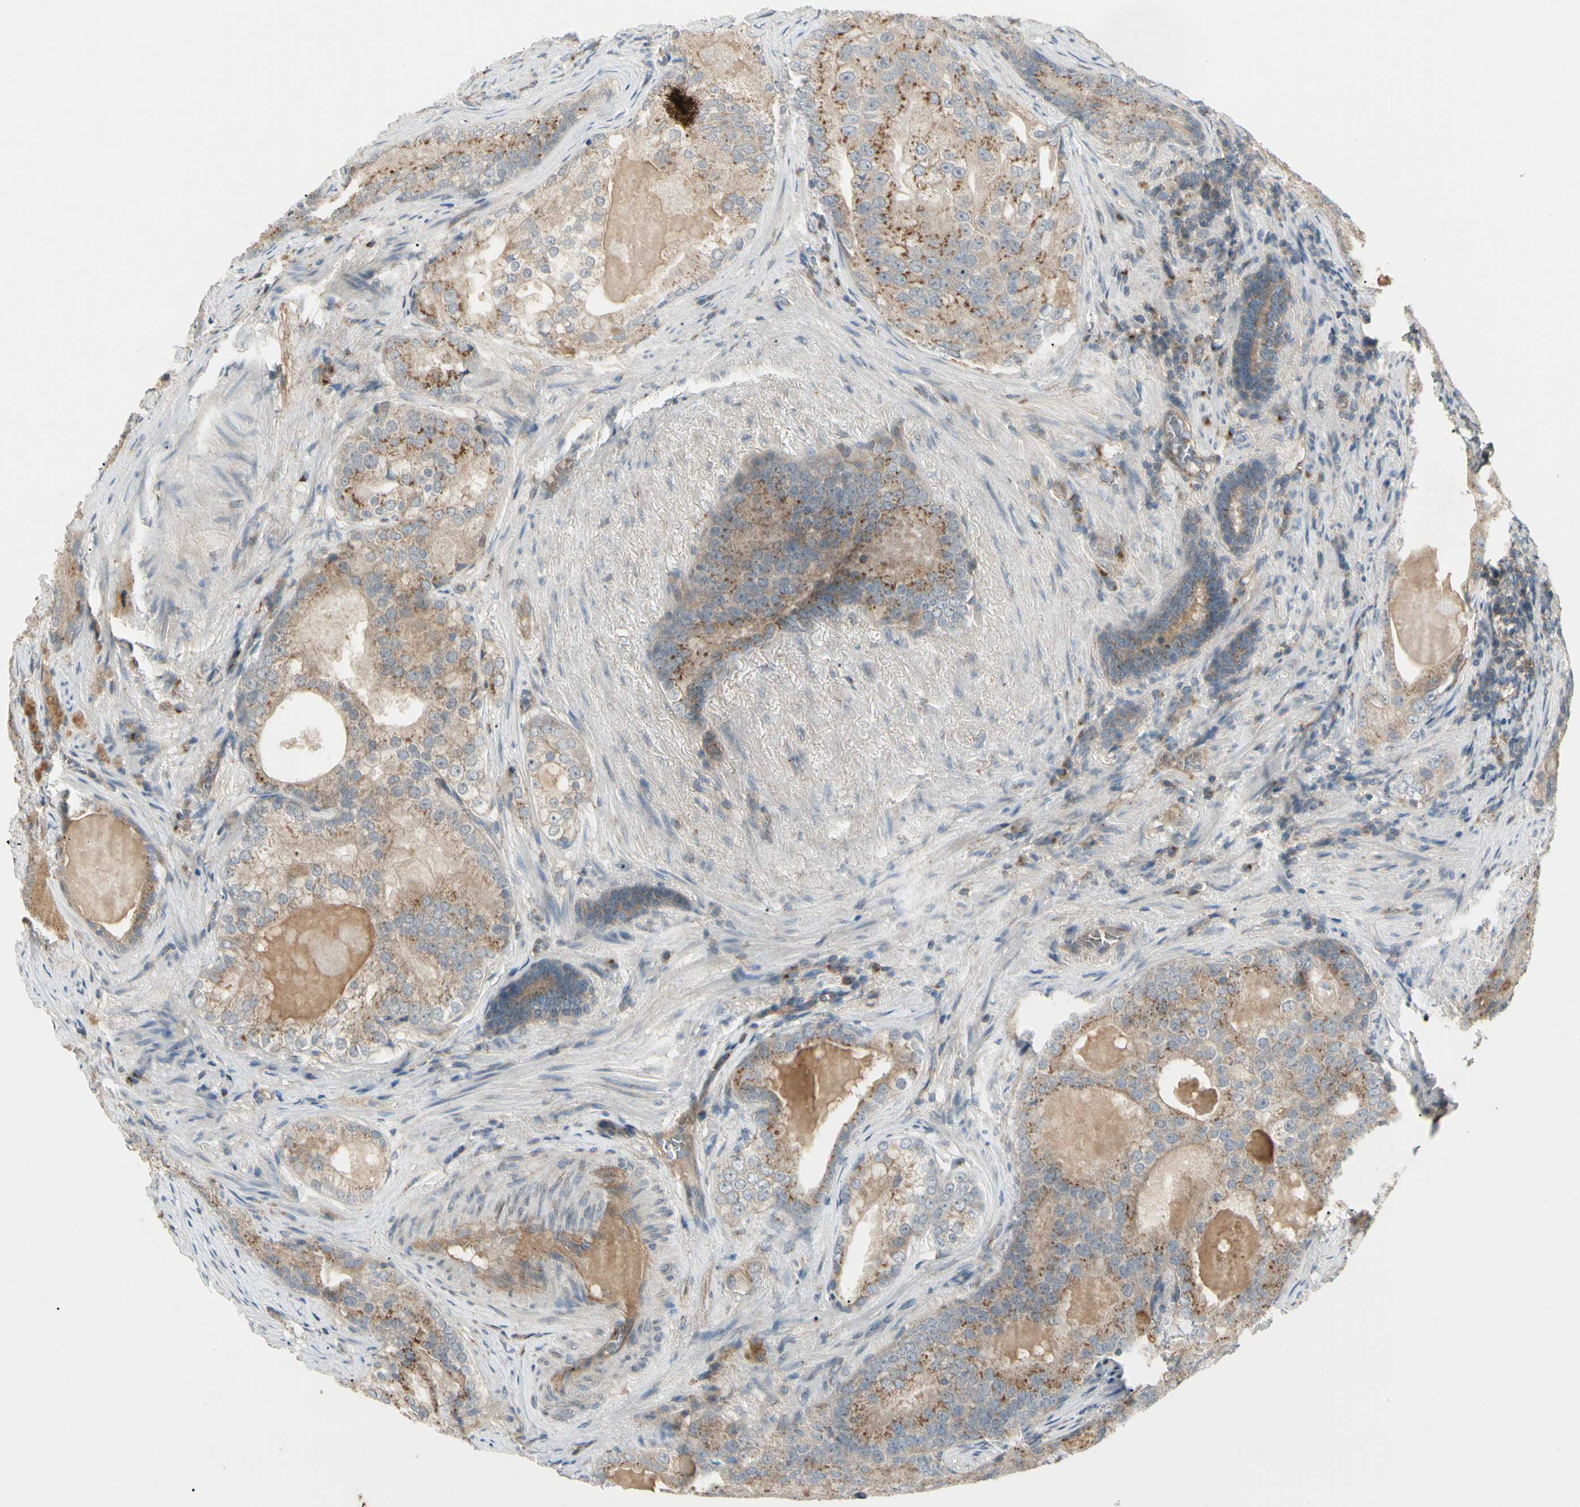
{"staining": {"intensity": "moderate", "quantity": ">75%", "location": "cytoplasmic/membranous"}, "tissue": "prostate cancer", "cell_type": "Tumor cells", "image_type": "cancer", "snomed": [{"axis": "morphology", "description": "Adenocarcinoma, High grade"}, {"axis": "topography", "description": "Prostate"}], "caption": "IHC of human adenocarcinoma (high-grade) (prostate) reveals medium levels of moderate cytoplasmic/membranous staining in about >75% of tumor cells. The protein of interest is shown in brown color, while the nuclei are stained blue.", "gene": "ABCA3", "patient": {"sex": "male", "age": 66}}